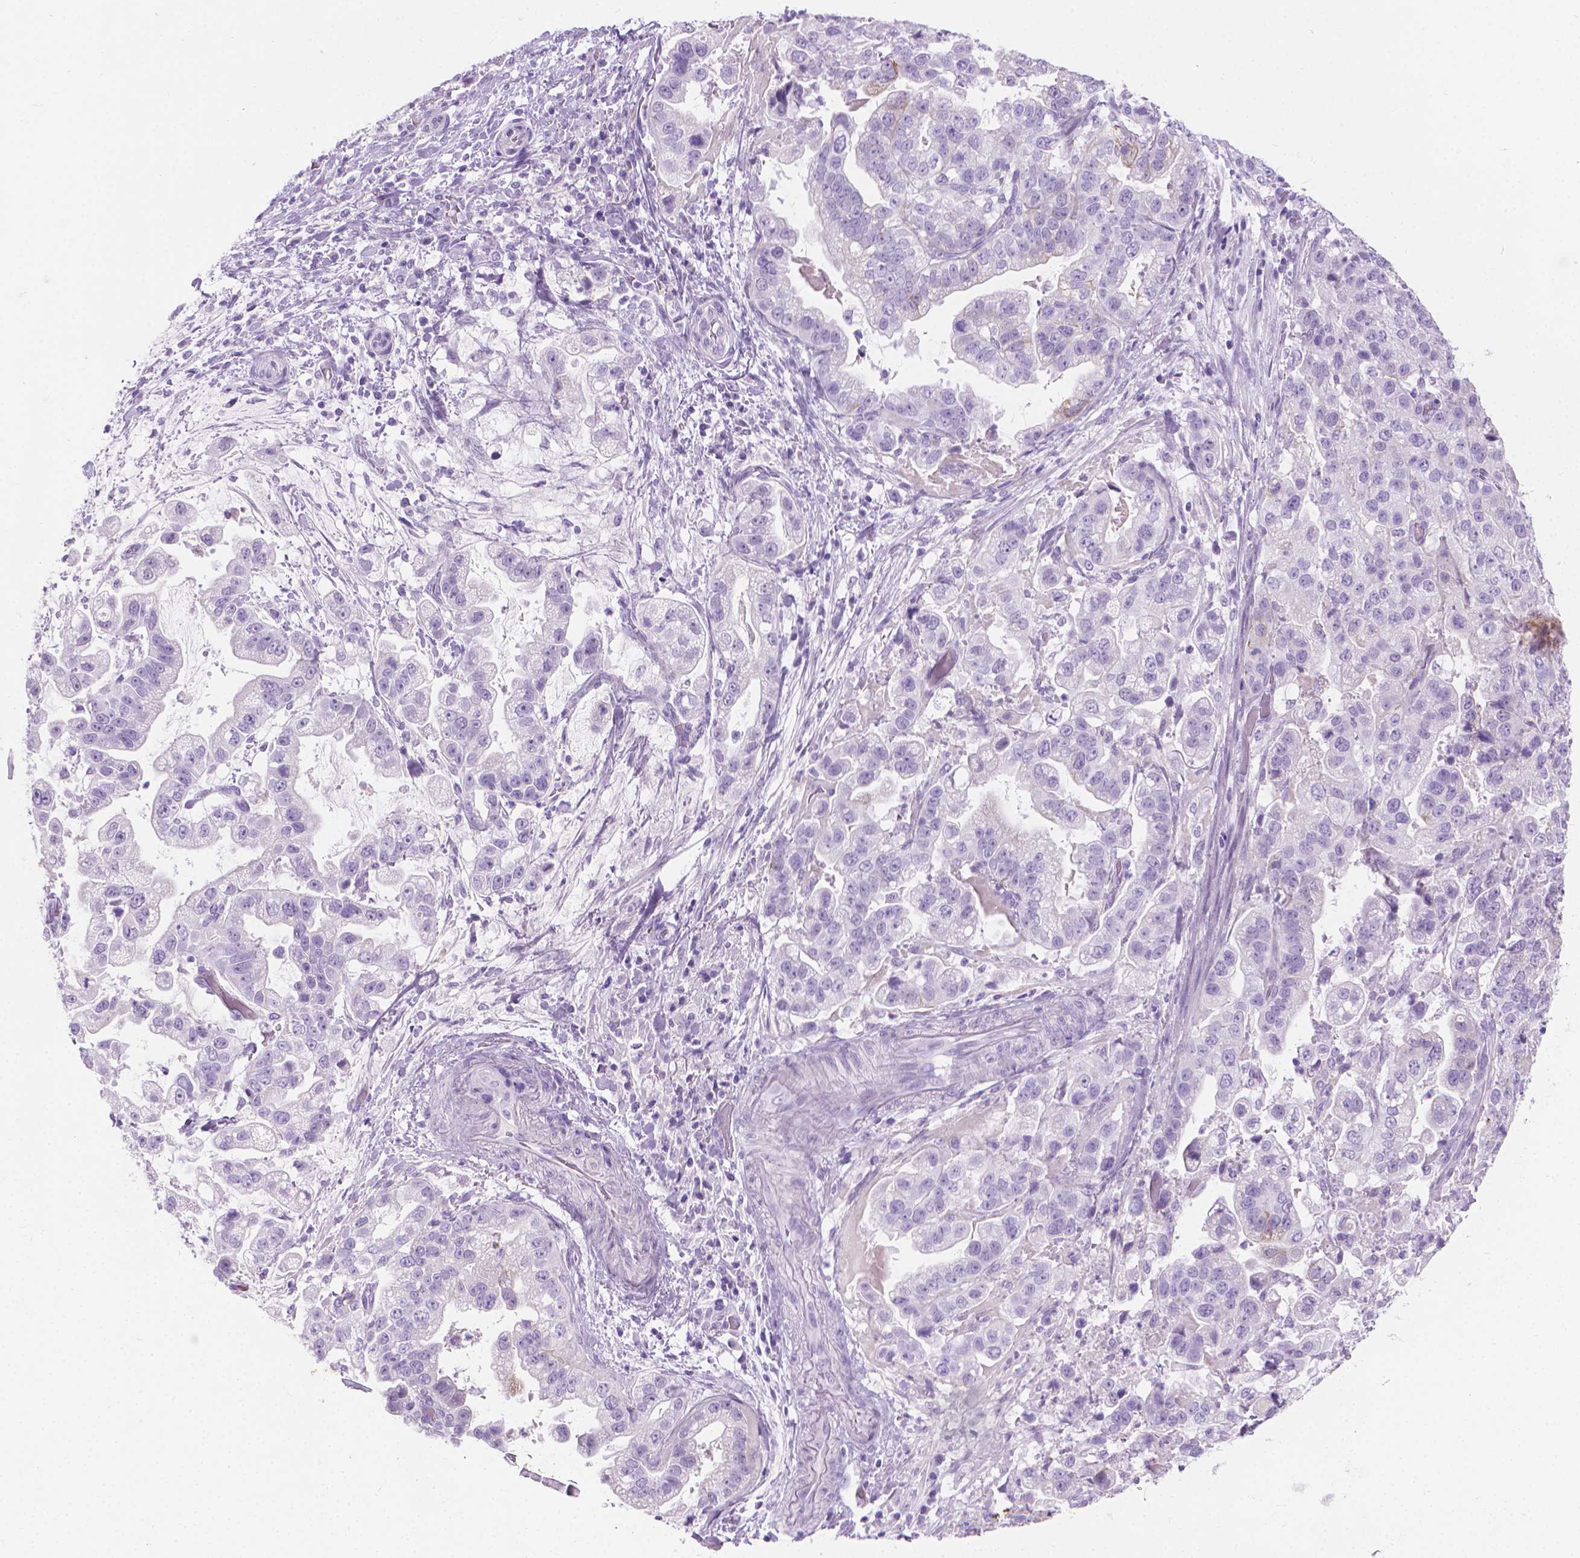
{"staining": {"intensity": "negative", "quantity": "none", "location": "none"}, "tissue": "stomach cancer", "cell_type": "Tumor cells", "image_type": "cancer", "snomed": [{"axis": "morphology", "description": "Adenocarcinoma, NOS"}, {"axis": "topography", "description": "Stomach"}], "caption": "Tumor cells show no significant expression in stomach cancer.", "gene": "CFAP52", "patient": {"sex": "male", "age": 59}}